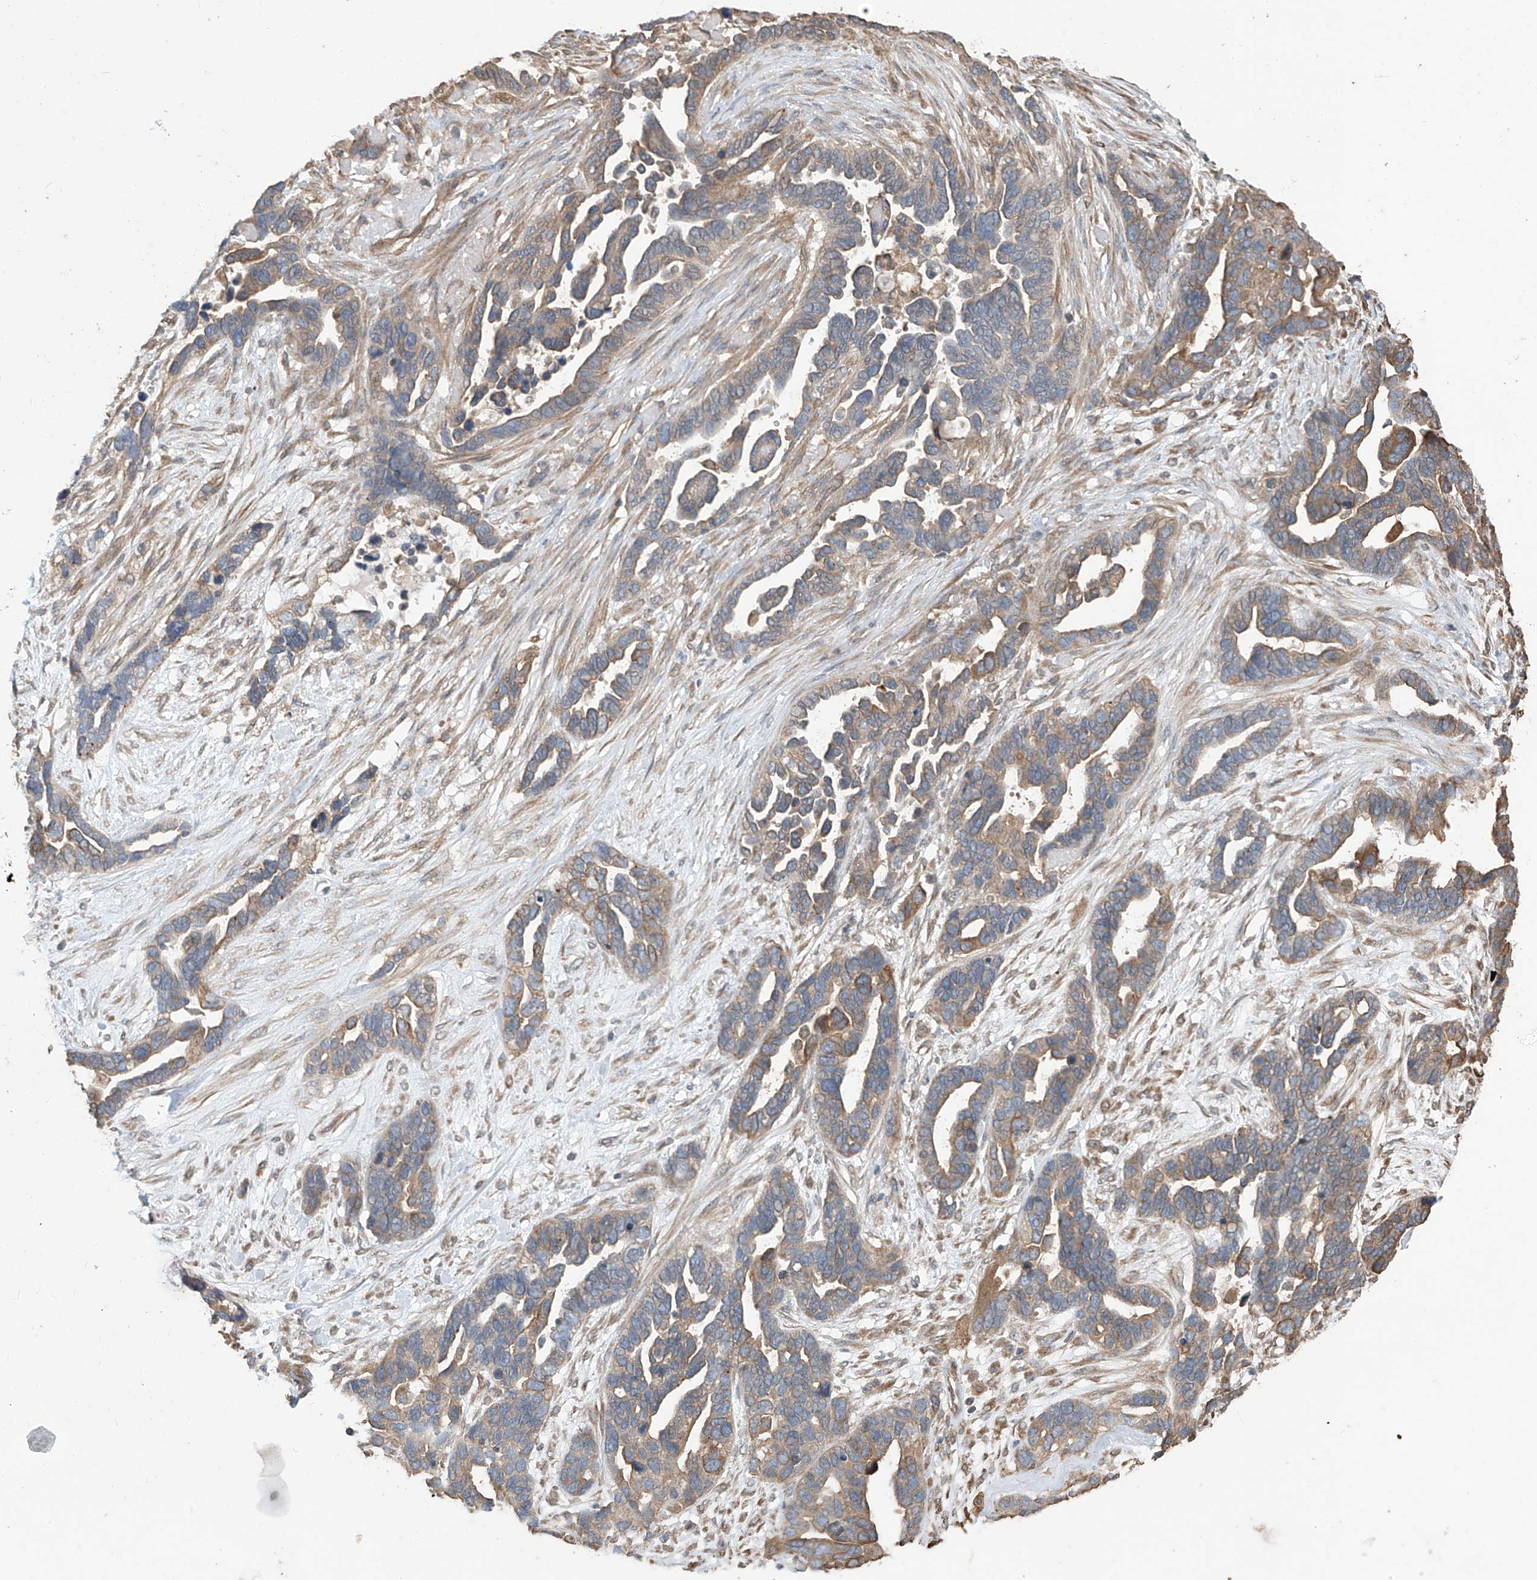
{"staining": {"intensity": "moderate", "quantity": "25%-75%", "location": "cytoplasmic/membranous"}, "tissue": "ovarian cancer", "cell_type": "Tumor cells", "image_type": "cancer", "snomed": [{"axis": "morphology", "description": "Cystadenocarcinoma, serous, NOS"}, {"axis": "topography", "description": "Ovary"}], "caption": "Brown immunohistochemical staining in human ovarian cancer (serous cystadenocarcinoma) displays moderate cytoplasmic/membranous expression in about 25%-75% of tumor cells.", "gene": "AGBL5", "patient": {"sex": "female", "age": 54}}